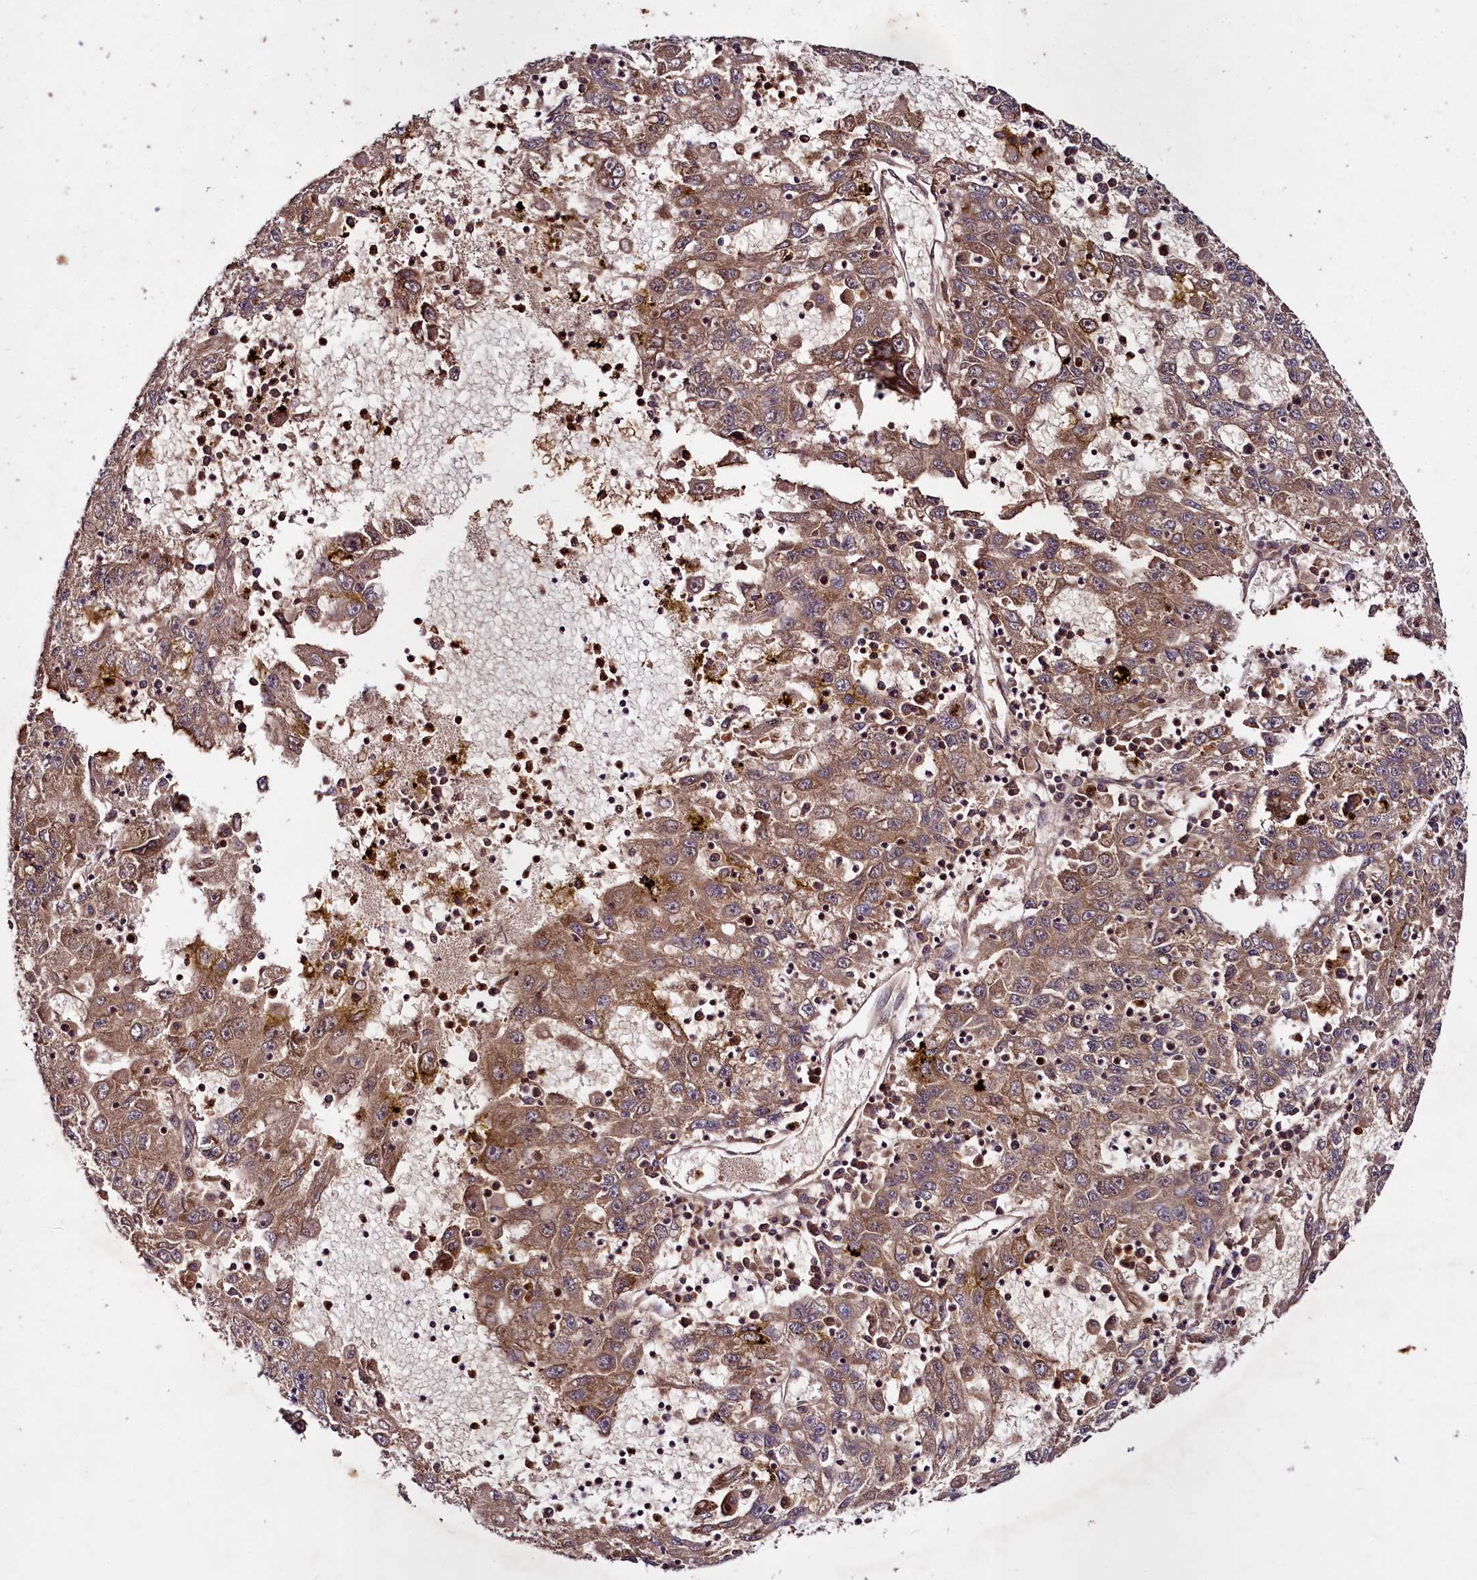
{"staining": {"intensity": "moderate", "quantity": ">75%", "location": "cytoplasmic/membranous"}, "tissue": "liver cancer", "cell_type": "Tumor cells", "image_type": "cancer", "snomed": [{"axis": "morphology", "description": "Carcinoma, Hepatocellular, NOS"}, {"axis": "topography", "description": "Liver"}], "caption": "Human liver cancer (hepatocellular carcinoma) stained with a brown dye displays moderate cytoplasmic/membranous positive expression in about >75% of tumor cells.", "gene": "DCP1B", "patient": {"sex": "male", "age": 49}}